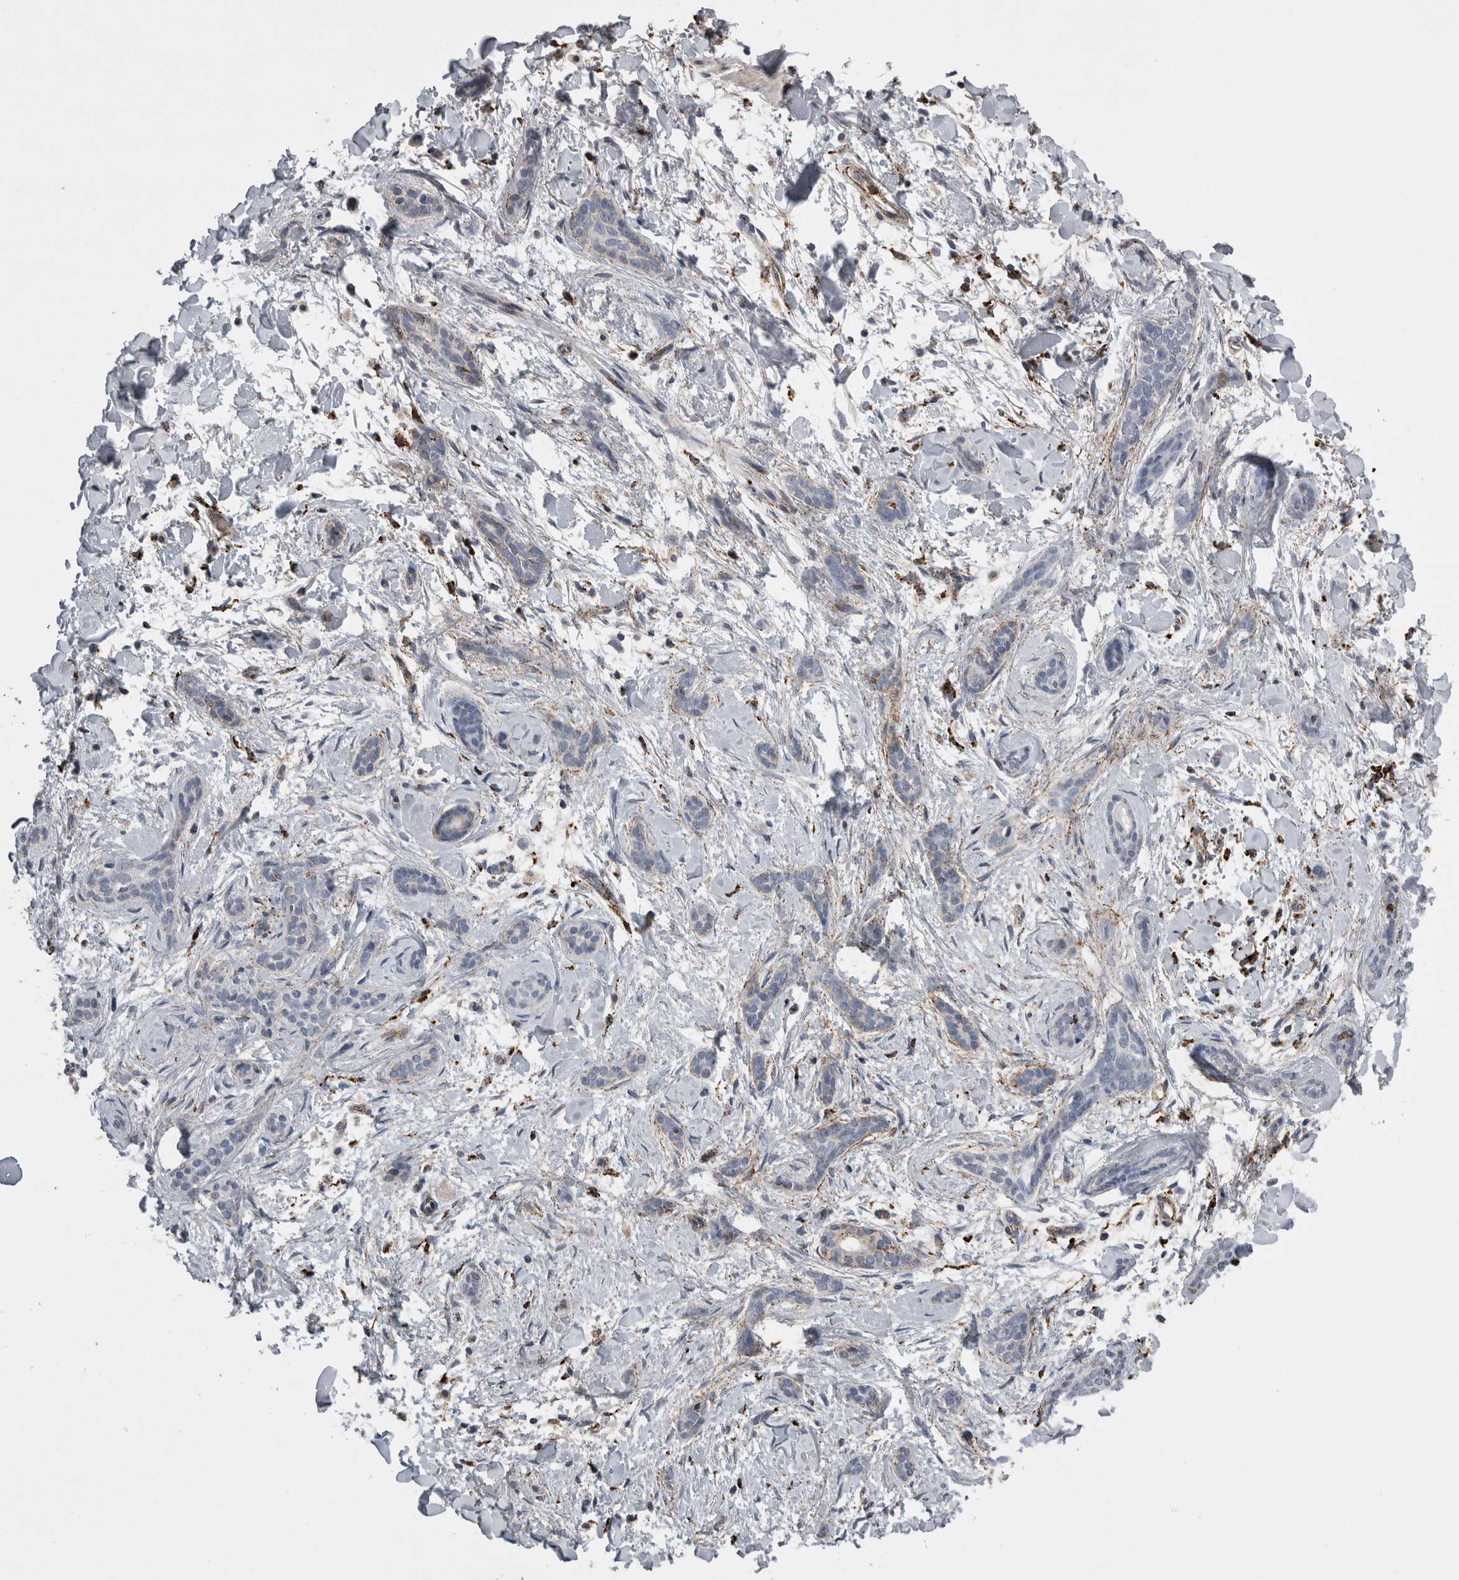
{"staining": {"intensity": "negative", "quantity": "none", "location": "none"}, "tissue": "skin cancer", "cell_type": "Tumor cells", "image_type": "cancer", "snomed": [{"axis": "morphology", "description": "Basal cell carcinoma"}, {"axis": "morphology", "description": "Adnexal tumor, benign"}, {"axis": "topography", "description": "Skin"}], "caption": "This is an IHC micrograph of skin cancer (benign adnexal tumor). There is no staining in tumor cells.", "gene": "CTSZ", "patient": {"sex": "female", "age": 42}}